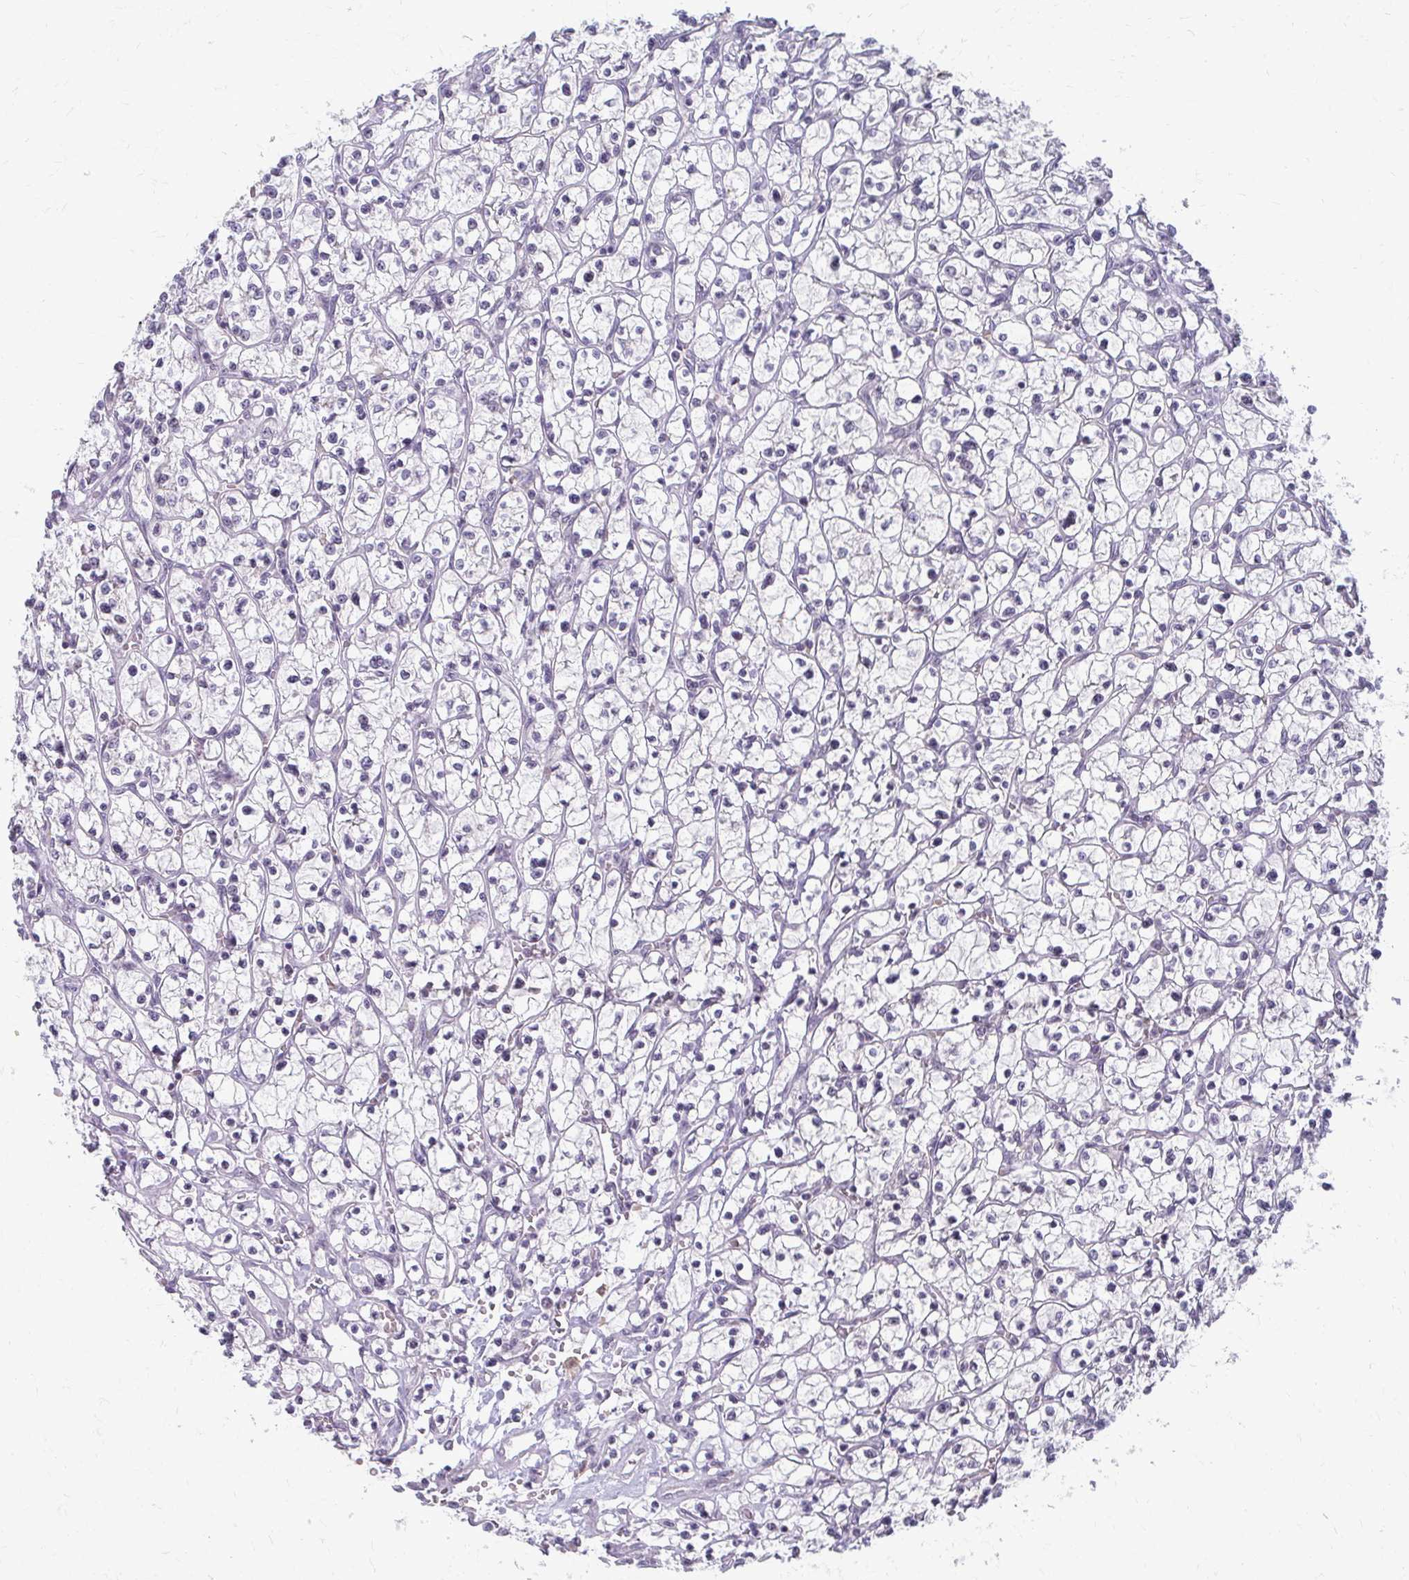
{"staining": {"intensity": "negative", "quantity": "none", "location": "none"}, "tissue": "renal cancer", "cell_type": "Tumor cells", "image_type": "cancer", "snomed": [{"axis": "morphology", "description": "Adenocarcinoma, NOS"}, {"axis": "topography", "description": "Kidney"}], "caption": "Tumor cells show no significant protein expression in renal cancer.", "gene": "NUDT16", "patient": {"sex": "female", "age": 64}}